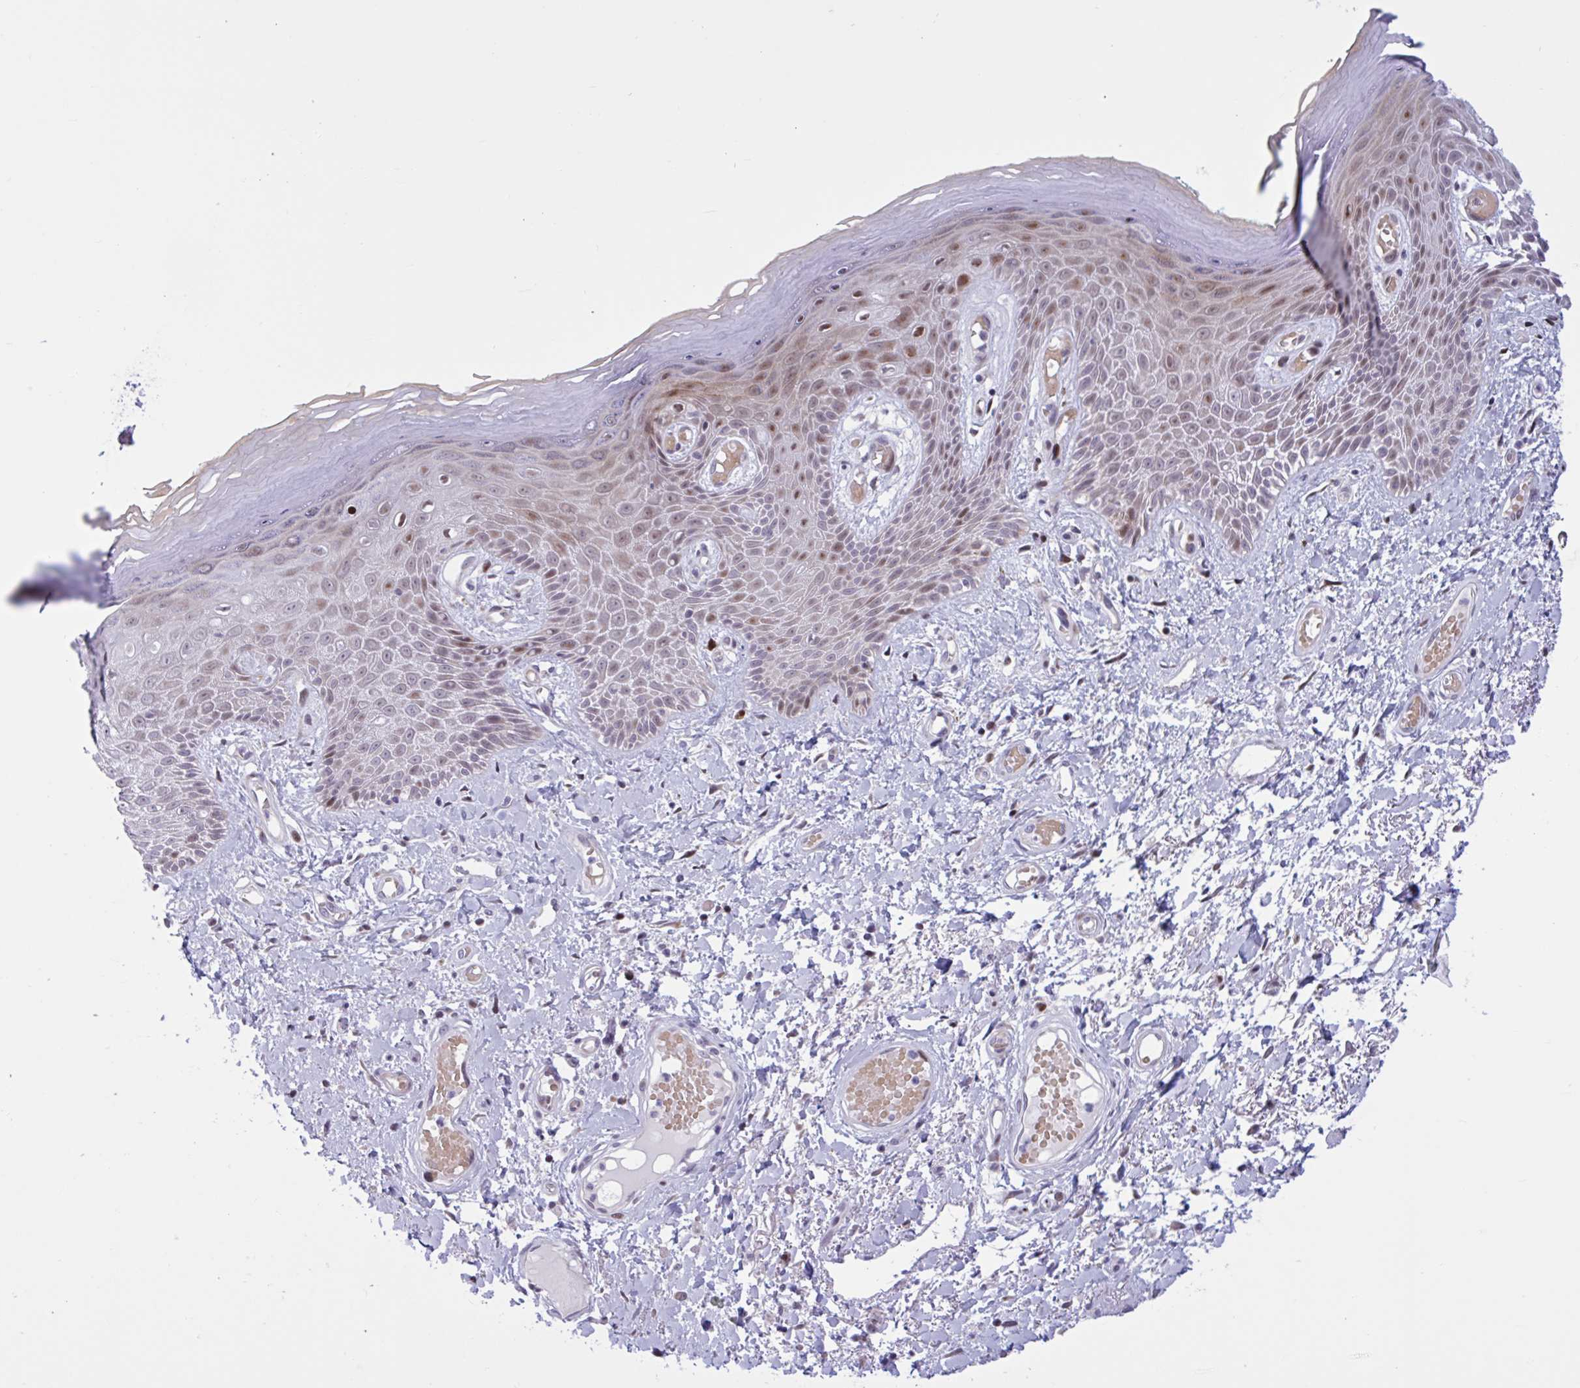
{"staining": {"intensity": "moderate", "quantity": "25%-75%", "location": "cytoplasmic/membranous,nuclear"}, "tissue": "skin", "cell_type": "Epidermal cells", "image_type": "normal", "snomed": [{"axis": "morphology", "description": "Normal tissue, NOS"}, {"axis": "topography", "description": "Anal"}, {"axis": "topography", "description": "Peripheral nerve tissue"}], "caption": "Skin stained with IHC reveals moderate cytoplasmic/membranous,nuclear expression in about 25%-75% of epidermal cells.", "gene": "RBL1", "patient": {"sex": "male", "age": 78}}